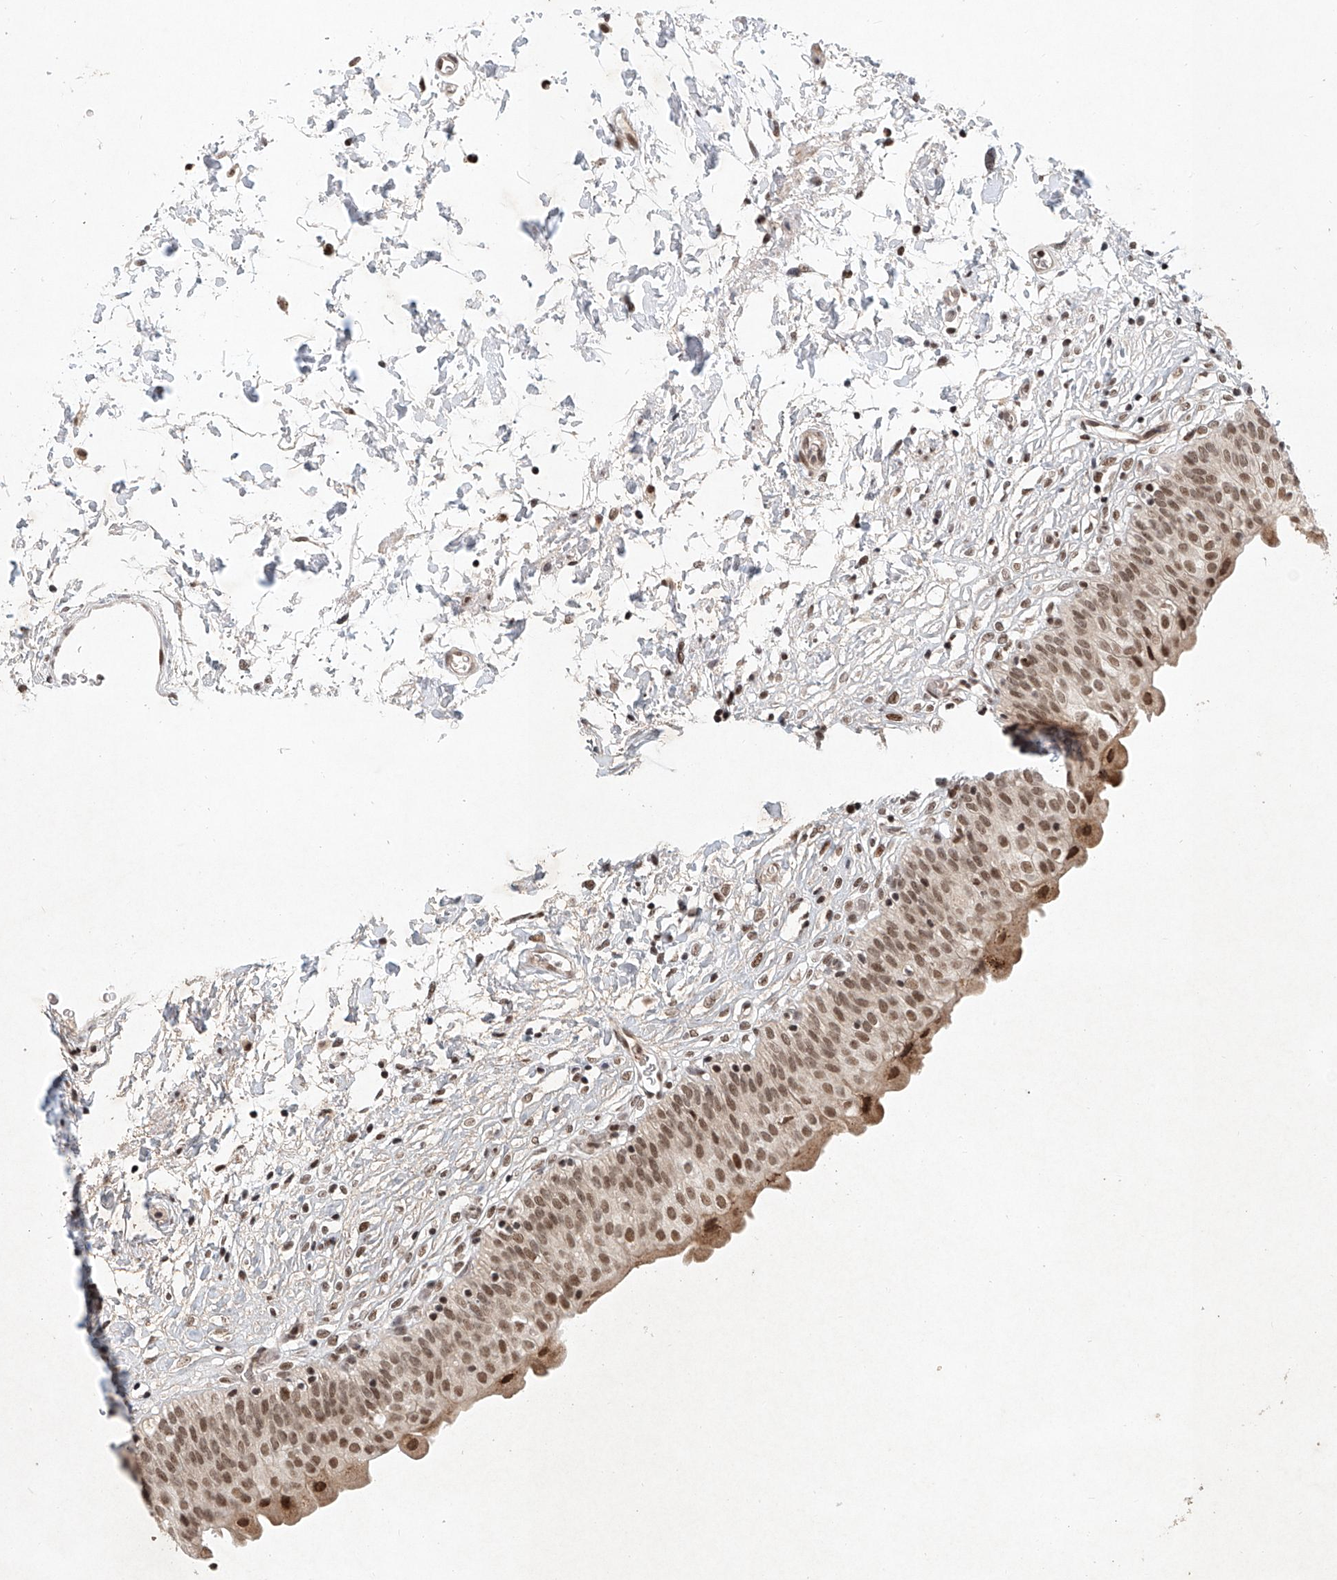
{"staining": {"intensity": "strong", "quantity": ">75%", "location": "nuclear"}, "tissue": "urinary bladder", "cell_type": "Urothelial cells", "image_type": "normal", "snomed": [{"axis": "morphology", "description": "Normal tissue, NOS"}, {"axis": "topography", "description": "Urinary bladder"}], "caption": "Urothelial cells display high levels of strong nuclear positivity in approximately >75% of cells in normal urinary bladder.", "gene": "ZNF470", "patient": {"sex": "male", "age": 55}}